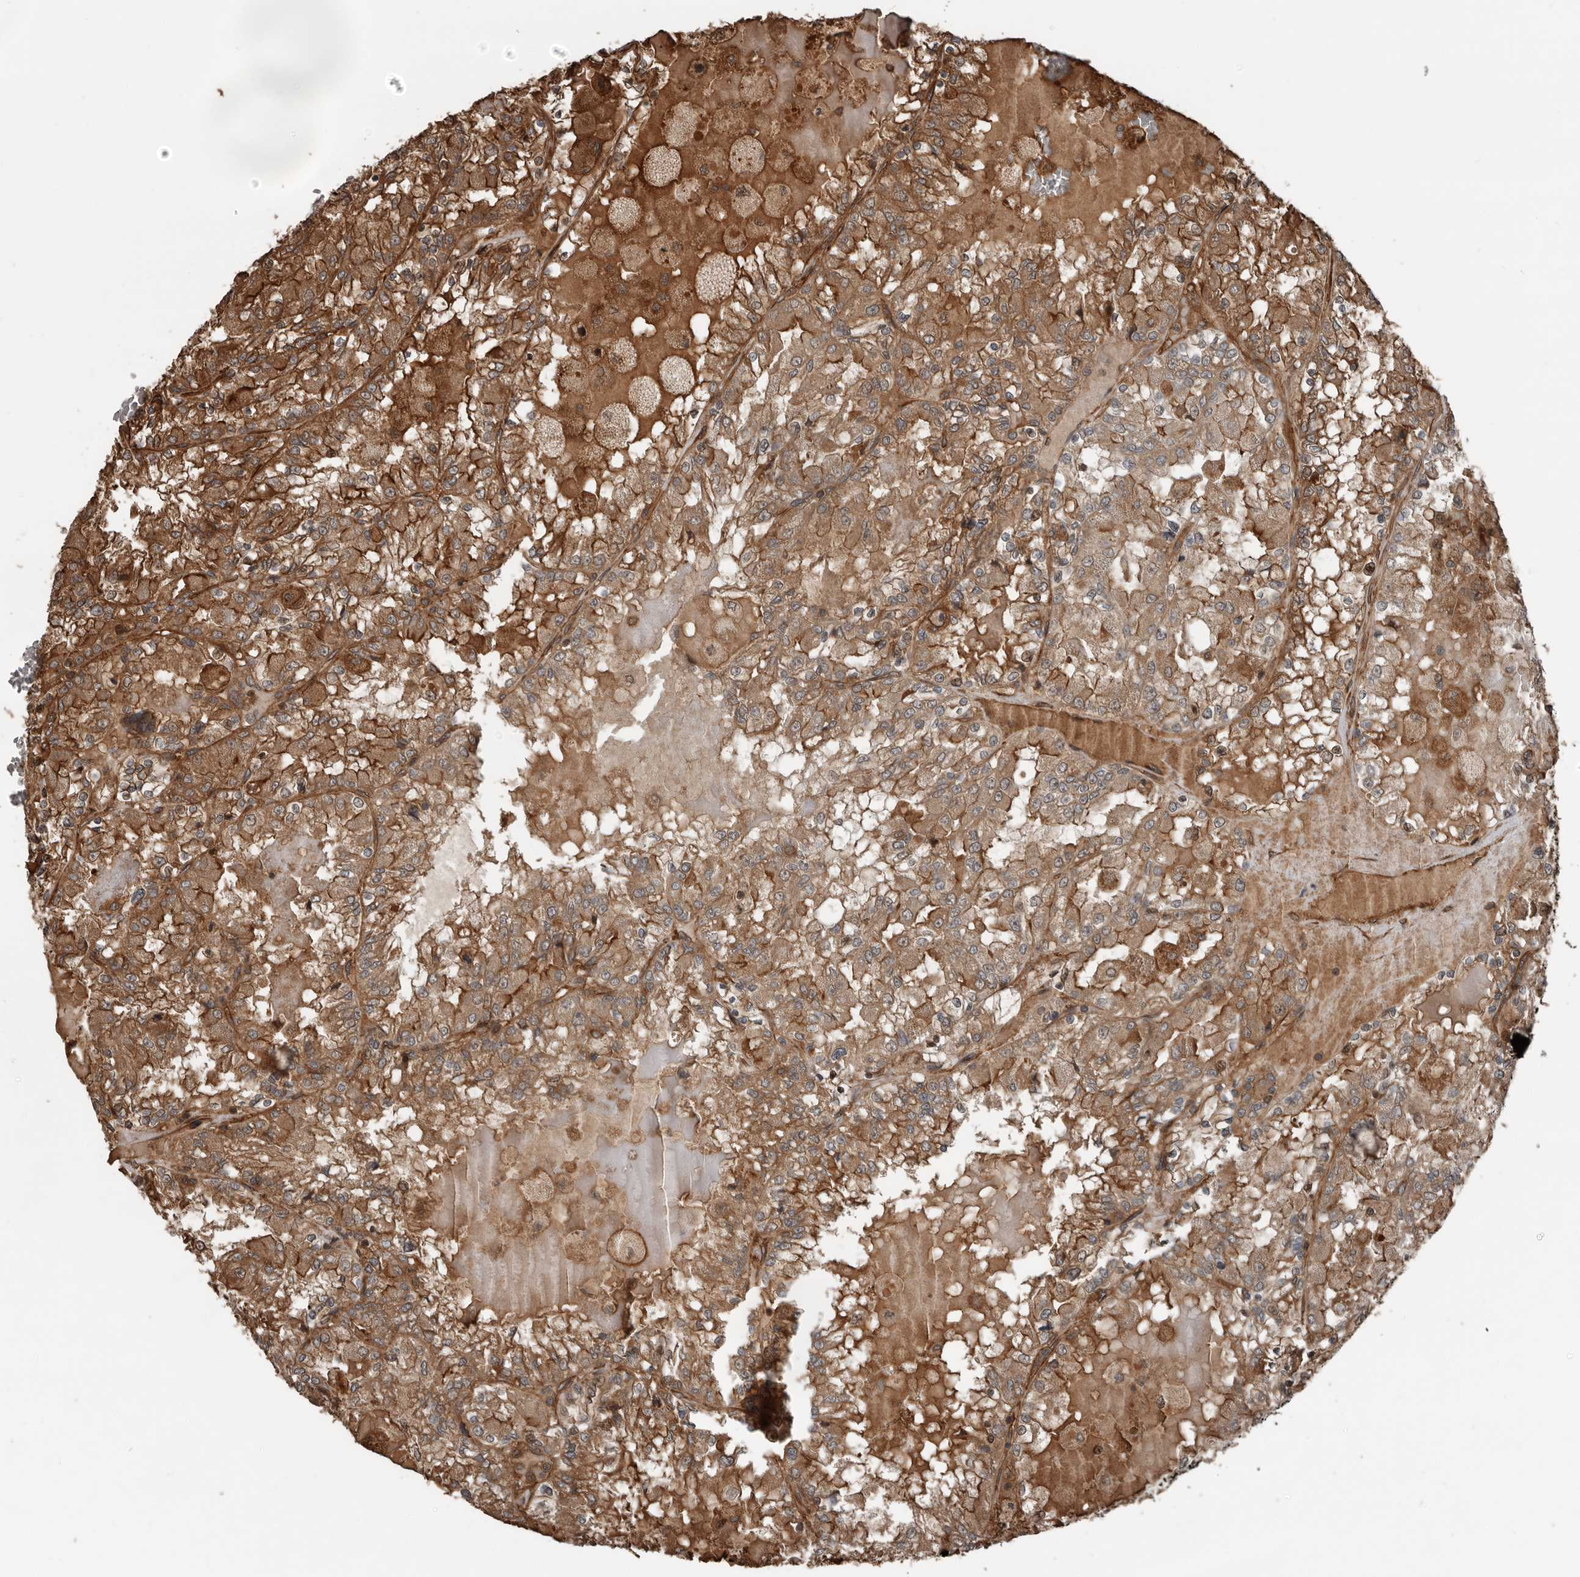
{"staining": {"intensity": "moderate", "quantity": ">75%", "location": "cytoplasmic/membranous"}, "tissue": "renal cancer", "cell_type": "Tumor cells", "image_type": "cancer", "snomed": [{"axis": "morphology", "description": "Adenocarcinoma, NOS"}, {"axis": "topography", "description": "Kidney"}], "caption": "This is a histology image of IHC staining of renal cancer (adenocarcinoma), which shows moderate expression in the cytoplasmic/membranous of tumor cells.", "gene": "YOD1", "patient": {"sex": "female", "age": 56}}